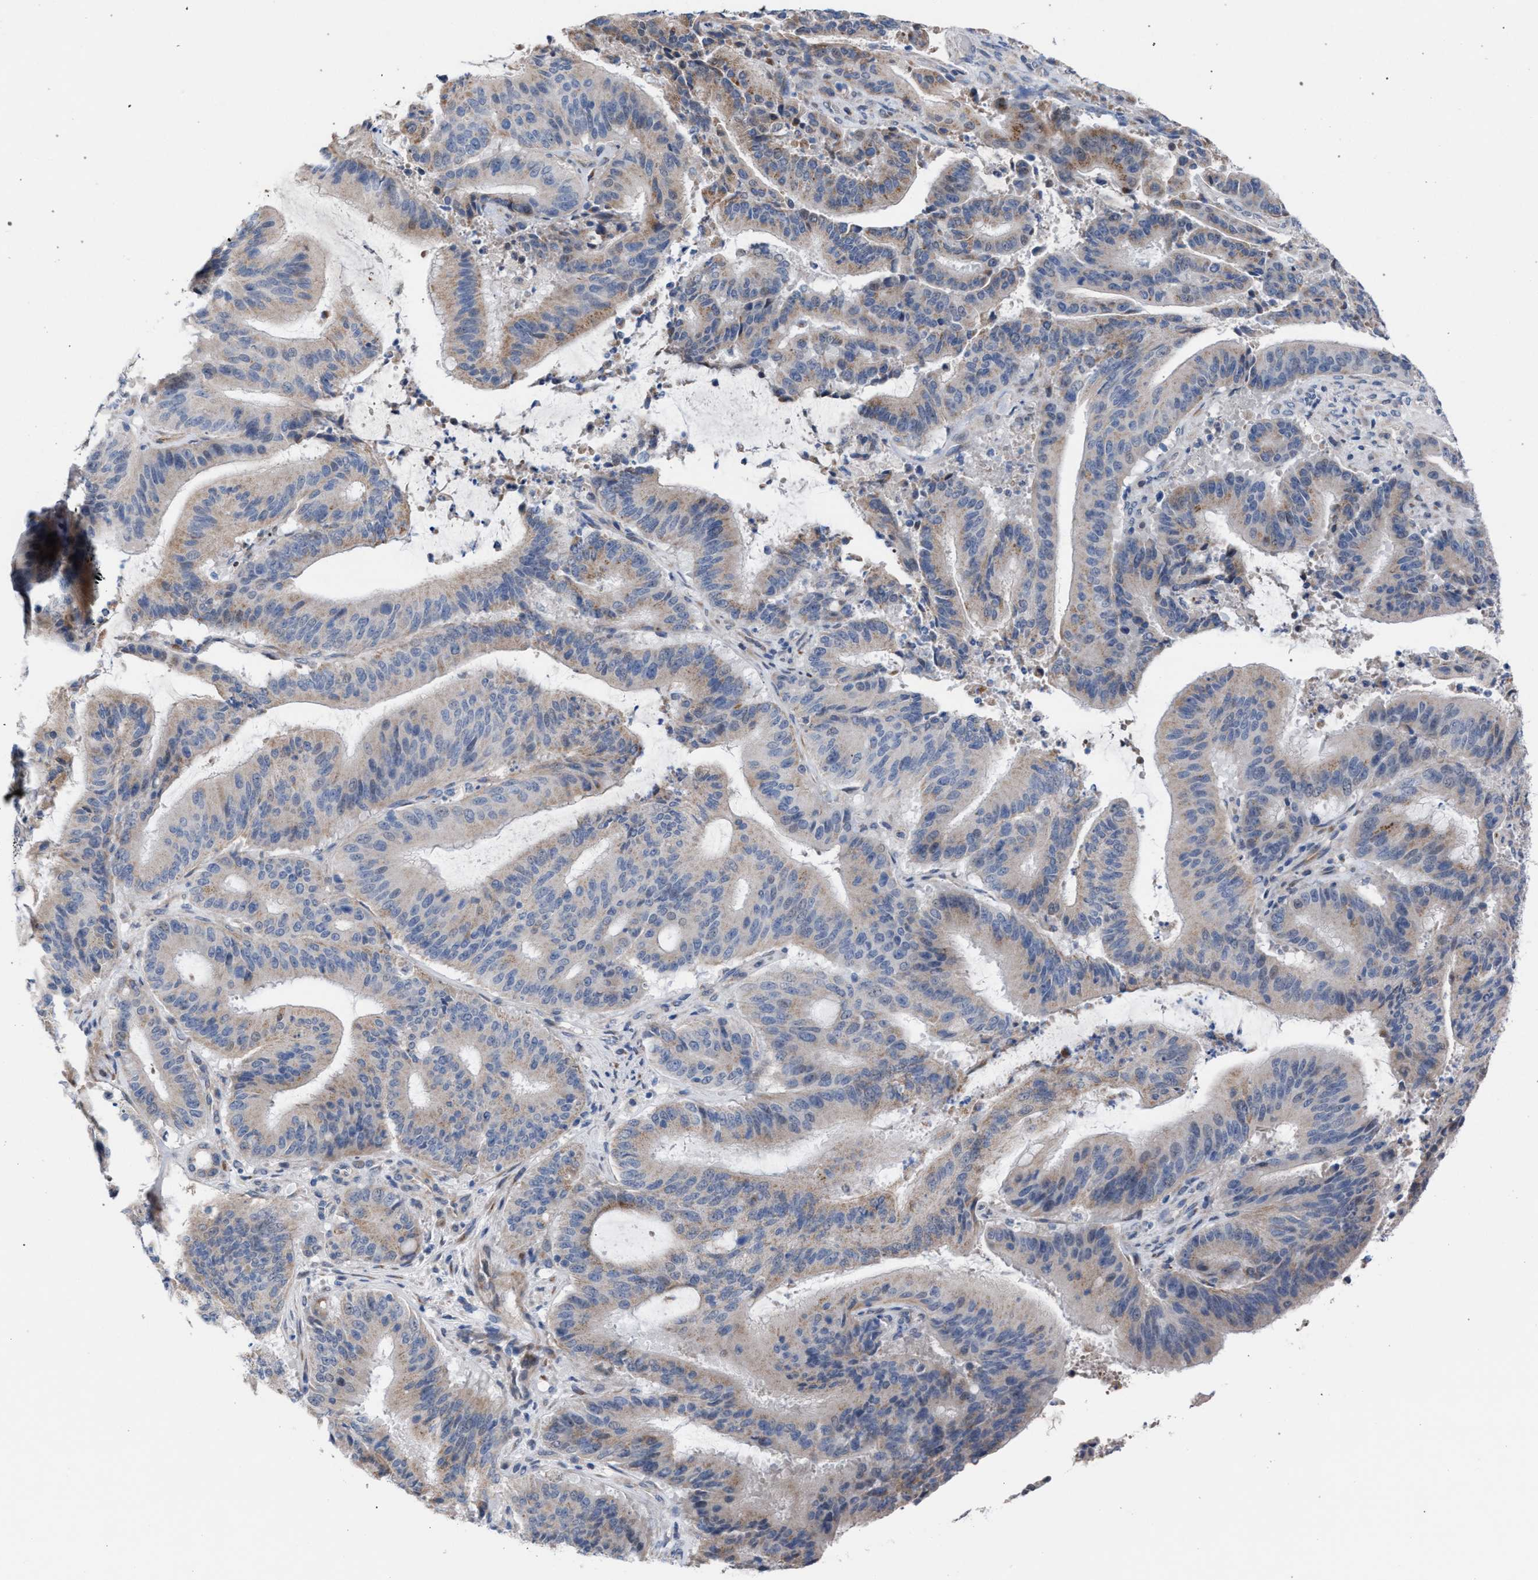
{"staining": {"intensity": "weak", "quantity": "25%-75%", "location": "cytoplasmic/membranous"}, "tissue": "liver cancer", "cell_type": "Tumor cells", "image_type": "cancer", "snomed": [{"axis": "morphology", "description": "Normal tissue, NOS"}, {"axis": "morphology", "description": "Cholangiocarcinoma"}, {"axis": "topography", "description": "Liver"}, {"axis": "topography", "description": "Peripheral nerve tissue"}], "caption": "Protein expression analysis of human liver cancer reveals weak cytoplasmic/membranous positivity in about 25%-75% of tumor cells.", "gene": "RNF135", "patient": {"sex": "female", "age": 73}}